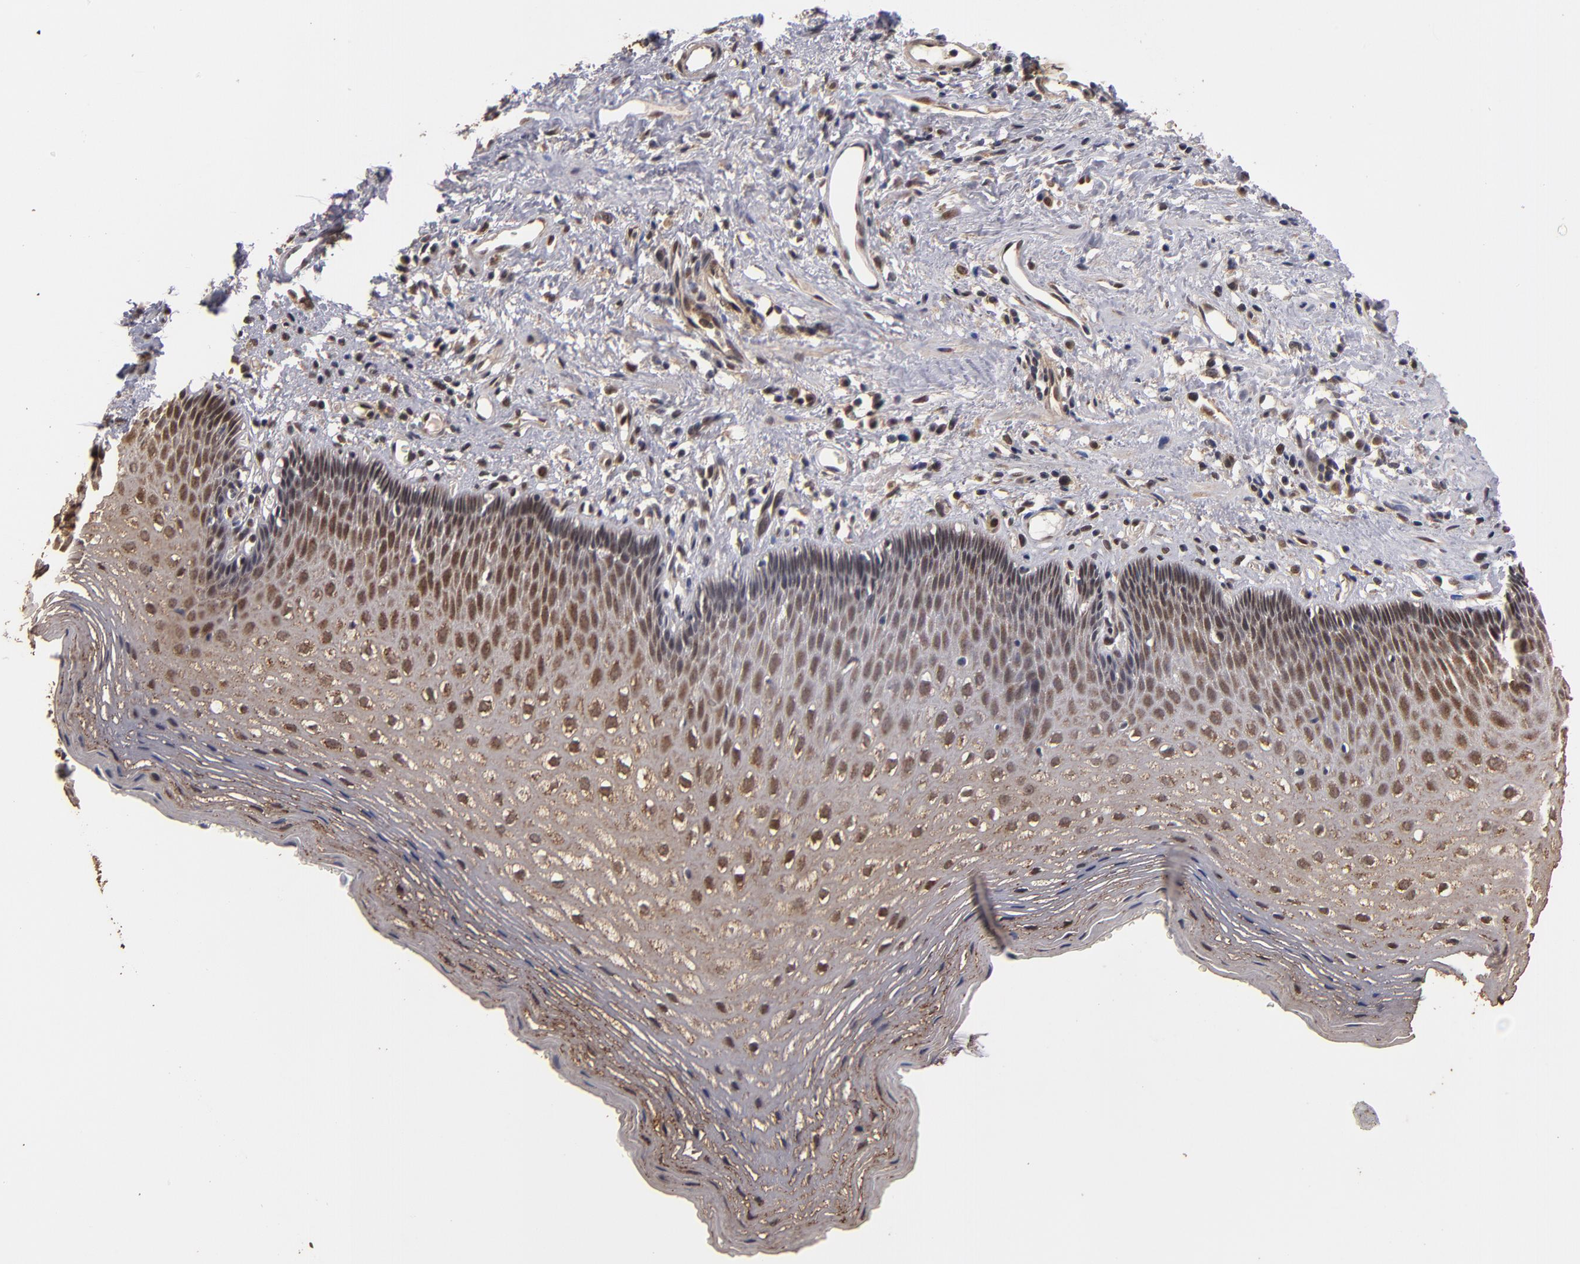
{"staining": {"intensity": "moderate", "quantity": ">75%", "location": "cytoplasmic/membranous,nuclear"}, "tissue": "esophagus", "cell_type": "Squamous epithelial cells", "image_type": "normal", "snomed": [{"axis": "morphology", "description": "Normal tissue, NOS"}, {"axis": "topography", "description": "Esophagus"}], "caption": "This image exhibits immunohistochemistry (IHC) staining of normal esophagus, with medium moderate cytoplasmic/membranous,nuclear positivity in approximately >75% of squamous epithelial cells.", "gene": "CUL5", "patient": {"sex": "female", "age": 70}}